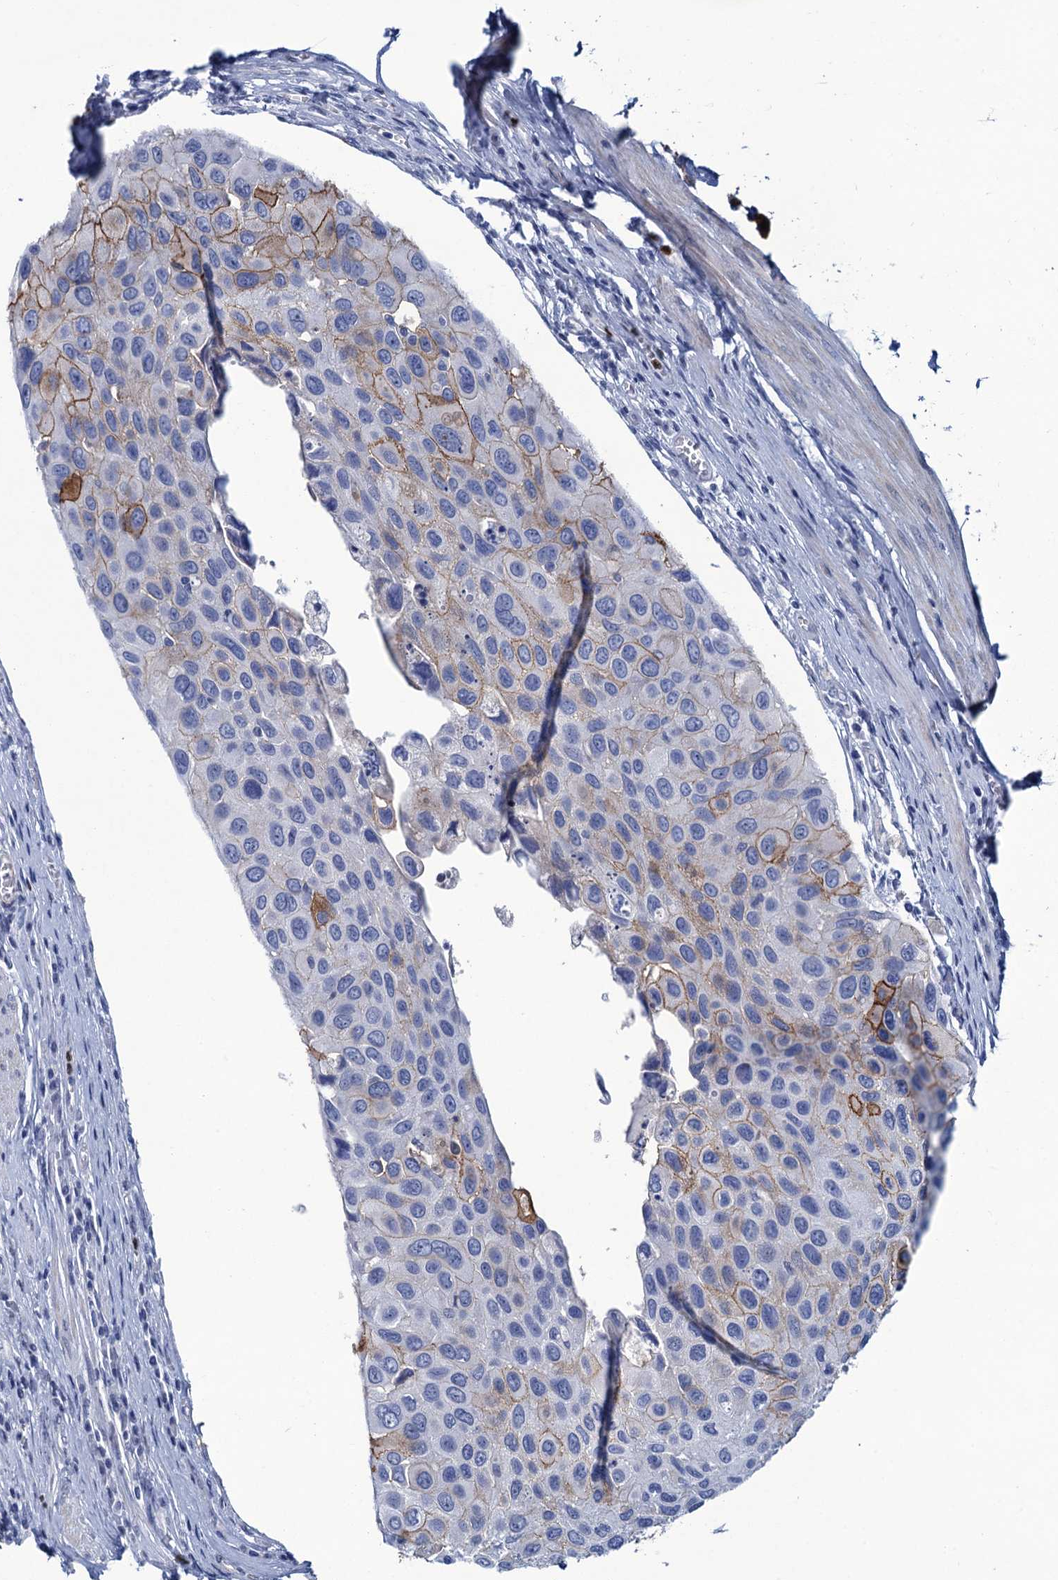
{"staining": {"intensity": "moderate", "quantity": "<25%", "location": "cytoplasmic/membranous"}, "tissue": "urothelial cancer", "cell_type": "Tumor cells", "image_type": "cancer", "snomed": [{"axis": "morphology", "description": "Urothelial carcinoma, High grade"}, {"axis": "topography", "description": "Urinary bladder"}], "caption": "A histopathology image of high-grade urothelial carcinoma stained for a protein shows moderate cytoplasmic/membranous brown staining in tumor cells.", "gene": "RHCG", "patient": {"sex": "male", "age": 50}}